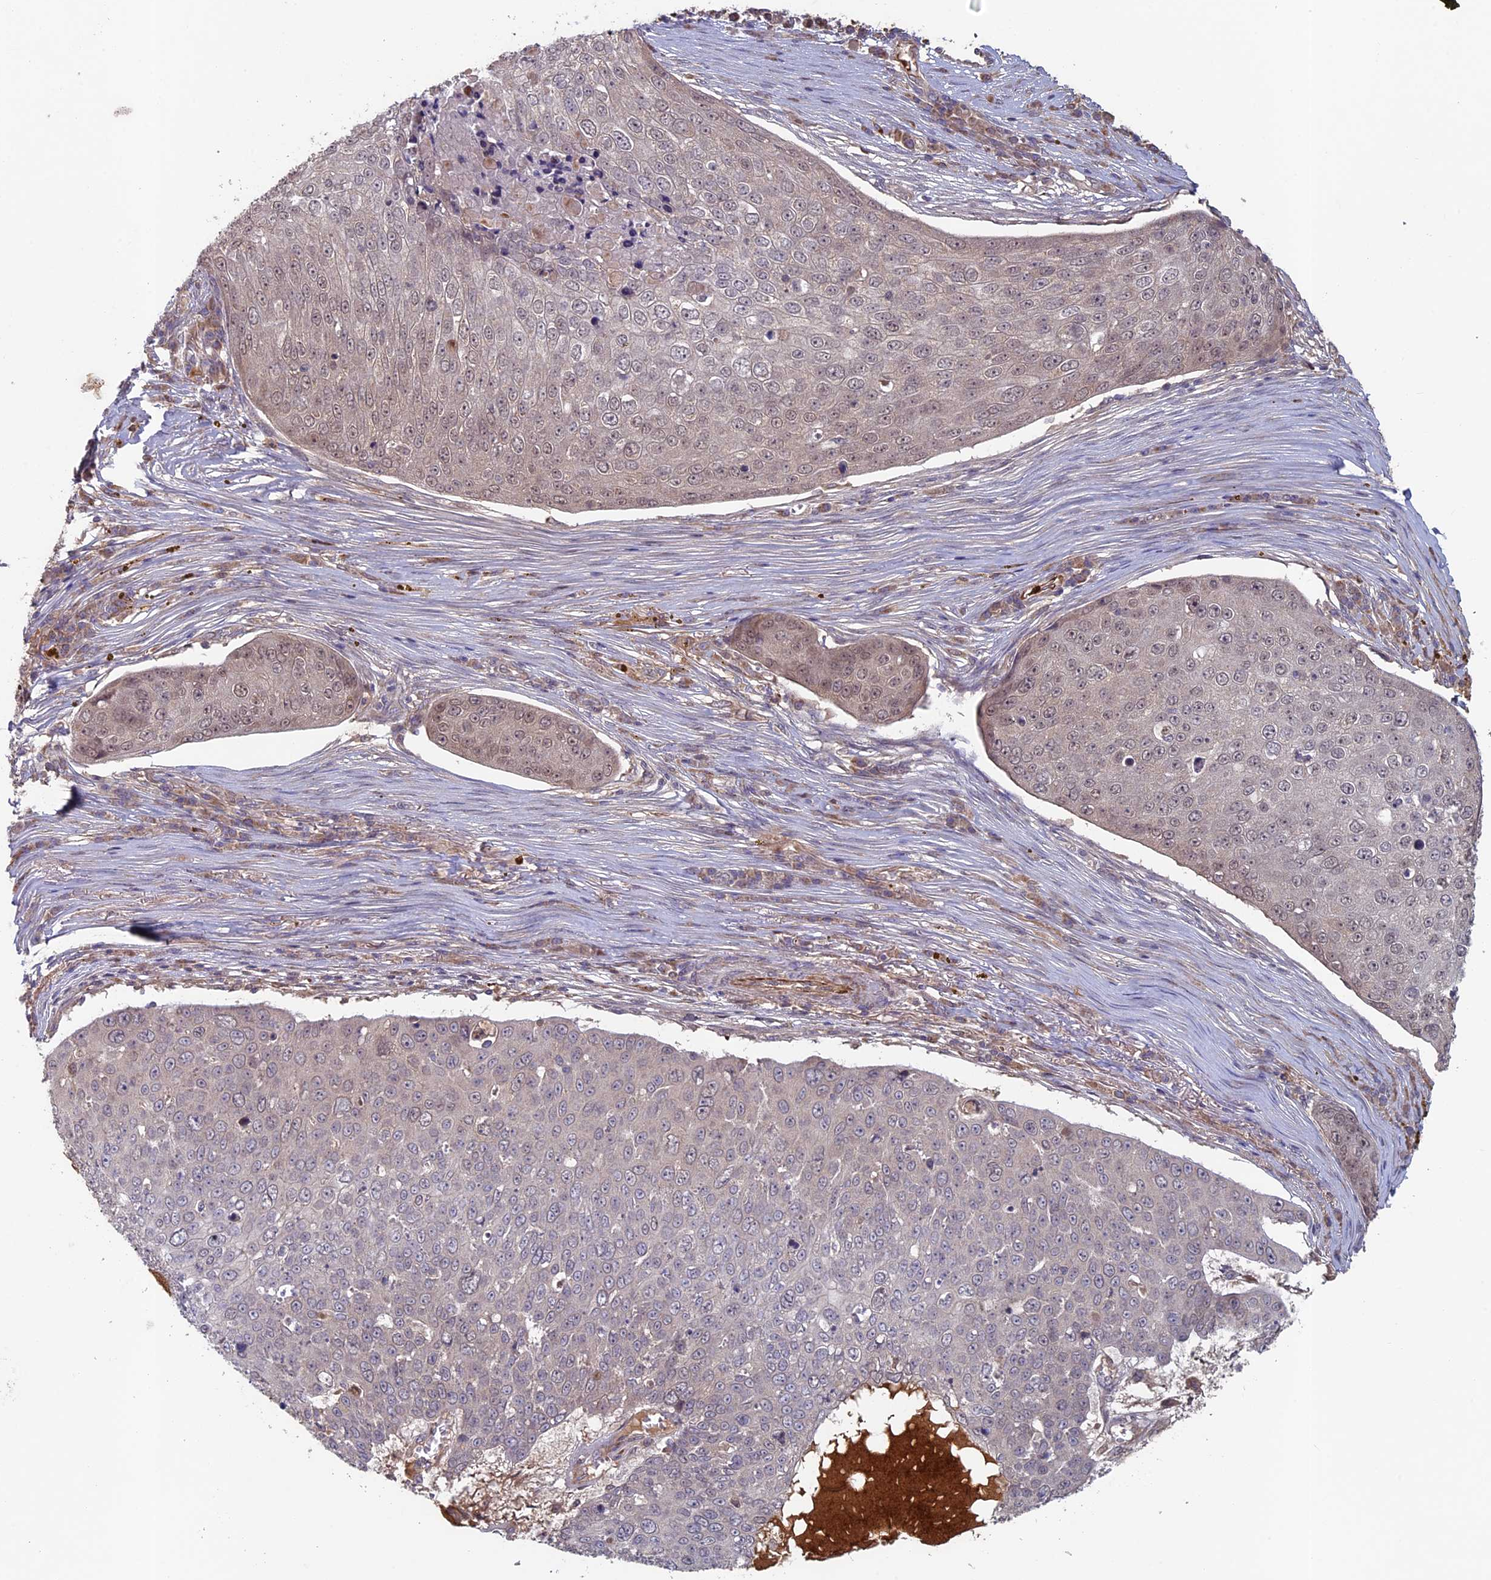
{"staining": {"intensity": "weak", "quantity": "25%-75%", "location": "cytoplasmic/membranous,nuclear"}, "tissue": "skin cancer", "cell_type": "Tumor cells", "image_type": "cancer", "snomed": [{"axis": "morphology", "description": "Squamous cell carcinoma, NOS"}, {"axis": "topography", "description": "Skin"}], "caption": "Skin squamous cell carcinoma stained with immunohistochemistry (IHC) displays weak cytoplasmic/membranous and nuclear positivity in about 25%-75% of tumor cells.", "gene": "RCCD1", "patient": {"sex": "male", "age": 71}}